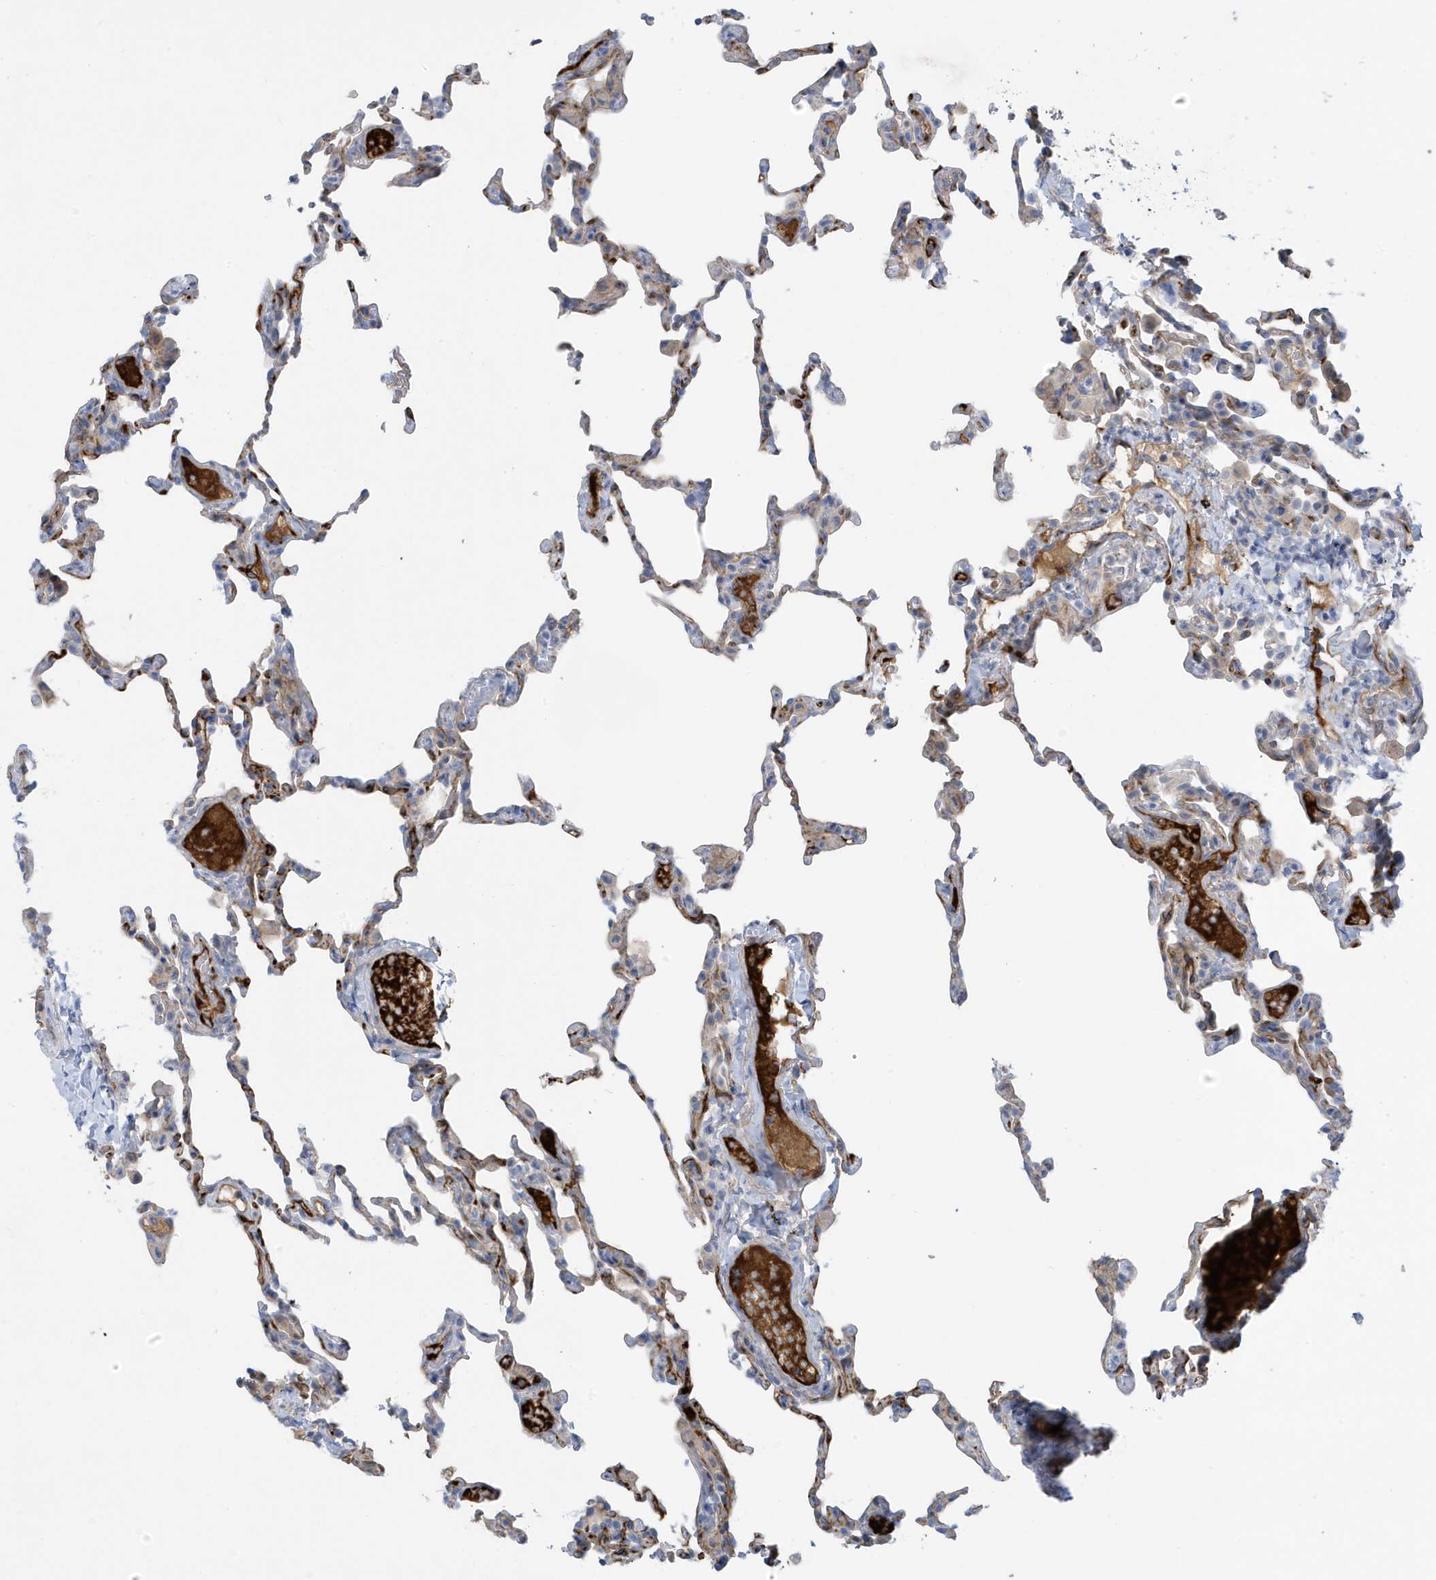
{"staining": {"intensity": "moderate", "quantity": "<25%", "location": "cytoplasmic/membranous"}, "tissue": "lung", "cell_type": "Alveolar cells", "image_type": "normal", "snomed": [{"axis": "morphology", "description": "Normal tissue, NOS"}, {"axis": "topography", "description": "Lung"}], "caption": "Immunohistochemistry (DAB (3,3'-diaminobenzidine)) staining of benign human lung exhibits moderate cytoplasmic/membranous protein positivity in about <25% of alveolar cells.", "gene": "ATP13A5", "patient": {"sex": "male", "age": 20}}